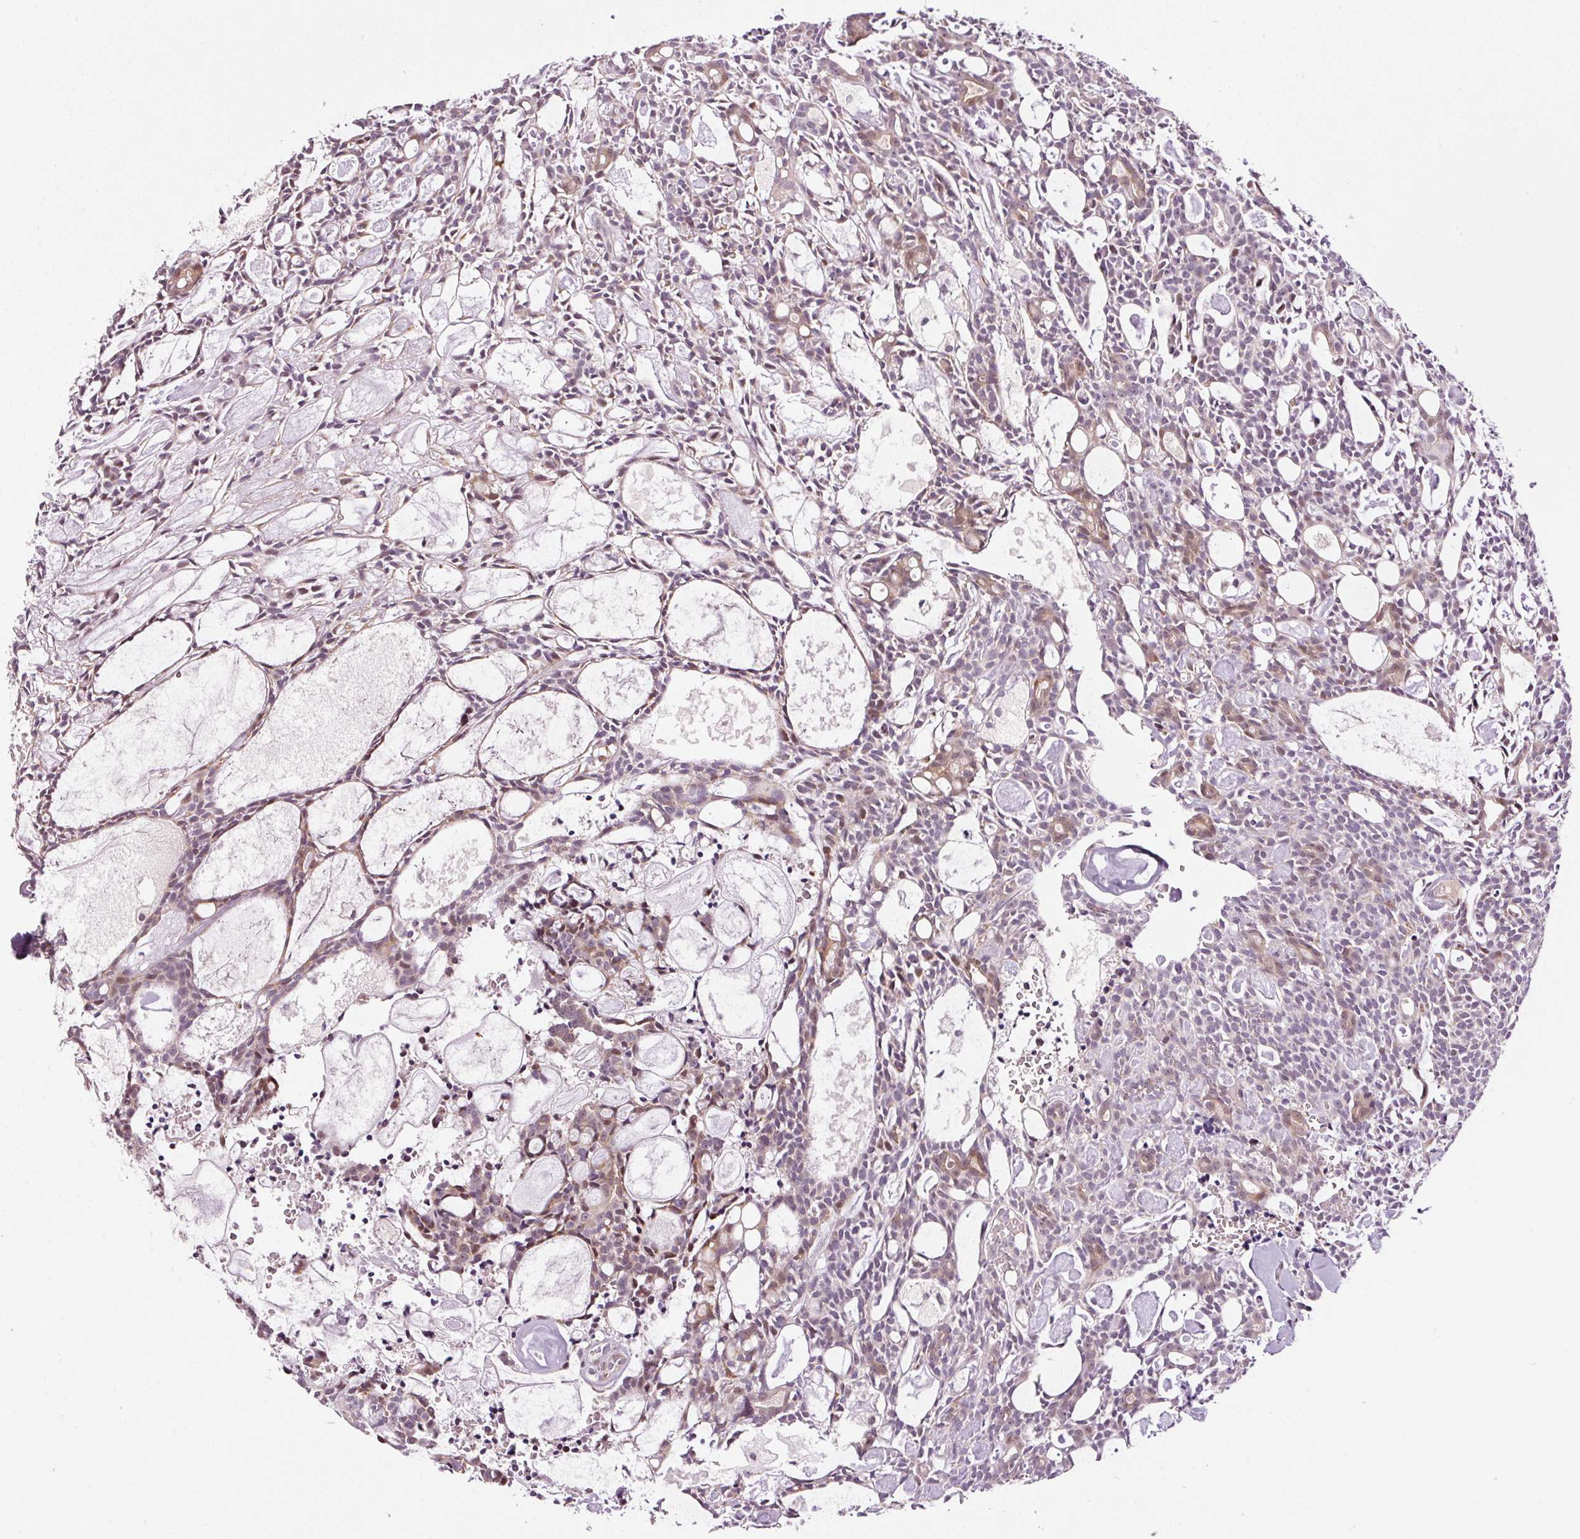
{"staining": {"intensity": "weak", "quantity": "25%-75%", "location": "cytoplasmic/membranous,nuclear"}, "tissue": "head and neck cancer", "cell_type": "Tumor cells", "image_type": "cancer", "snomed": [{"axis": "morphology", "description": "Adenocarcinoma, NOS"}, {"axis": "topography", "description": "Salivary gland"}, {"axis": "topography", "description": "Head-Neck"}], "caption": "Immunohistochemistry of human adenocarcinoma (head and neck) demonstrates low levels of weak cytoplasmic/membranous and nuclear expression in approximately 25%-75% of tumor cells.", "gene": "ANKRD20A1", "patient": {"sex": "male", "age": 55}}